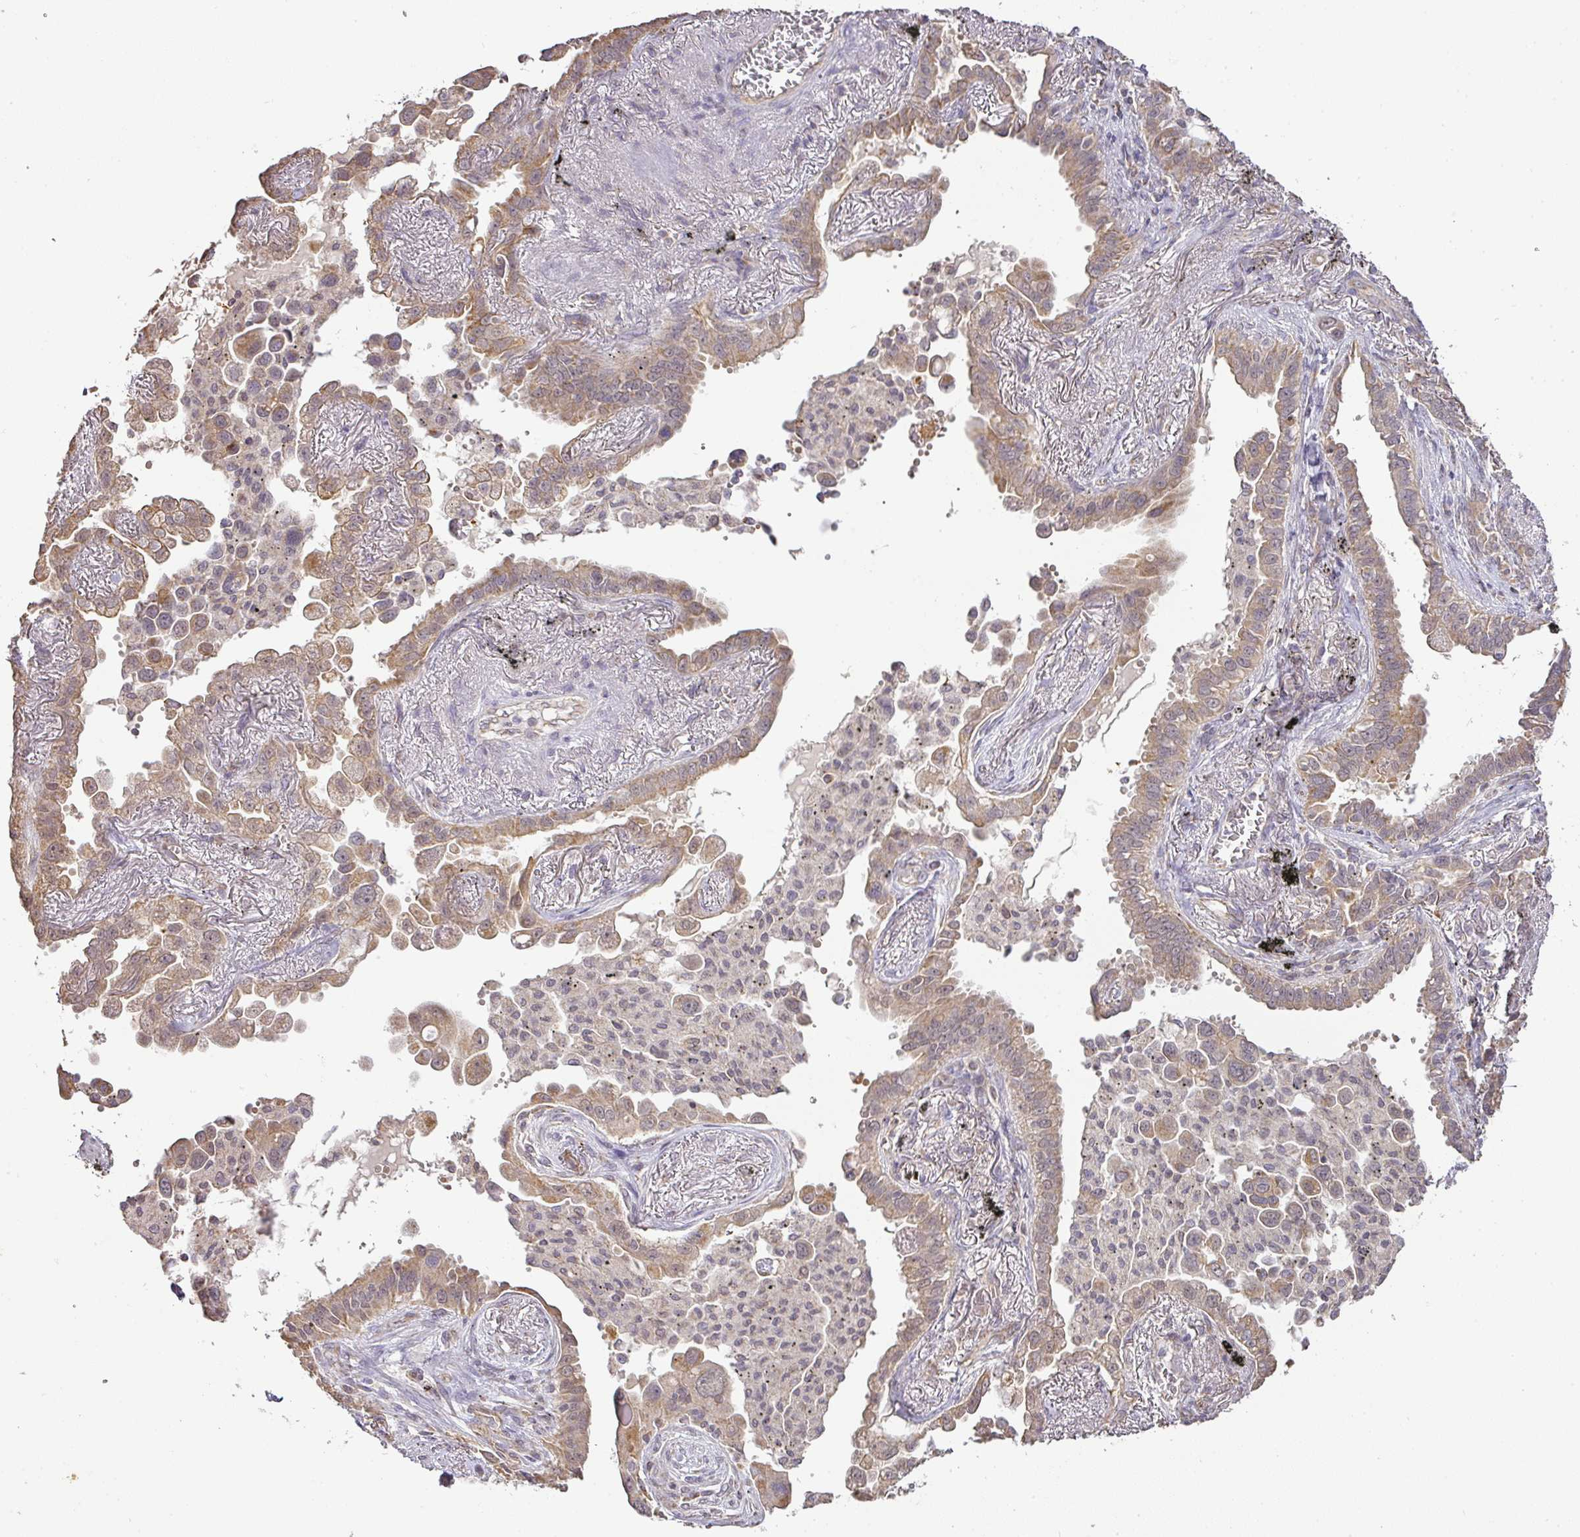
{"staining": {"intensity": "moderate", "quantity": "25%-75%", "location": "cytoplasmic/membranous"}, "tissue": "lung cancer", "cell_type": "Tumor cells", "image_type": "cancer", "snomed": [{"axis": "morphology", "description": "Adenocarcinoma, NOS"}, {"axis": "topography", "description": "Lung"}], "caption": "IHC staining of lung cancer, which exhibits medium levels of moderate cytoplasmic/membranous positivity in about 25%-75% of tumor cells indicating moderate cytoplasmic/membranous protein expression. The staining was performed using DAB (brown) for protein detection and nuclei were counterstained in hematoxylin (blue).", "gene": "MYOM2", "patient": {"sex": "male", "age": 67}}